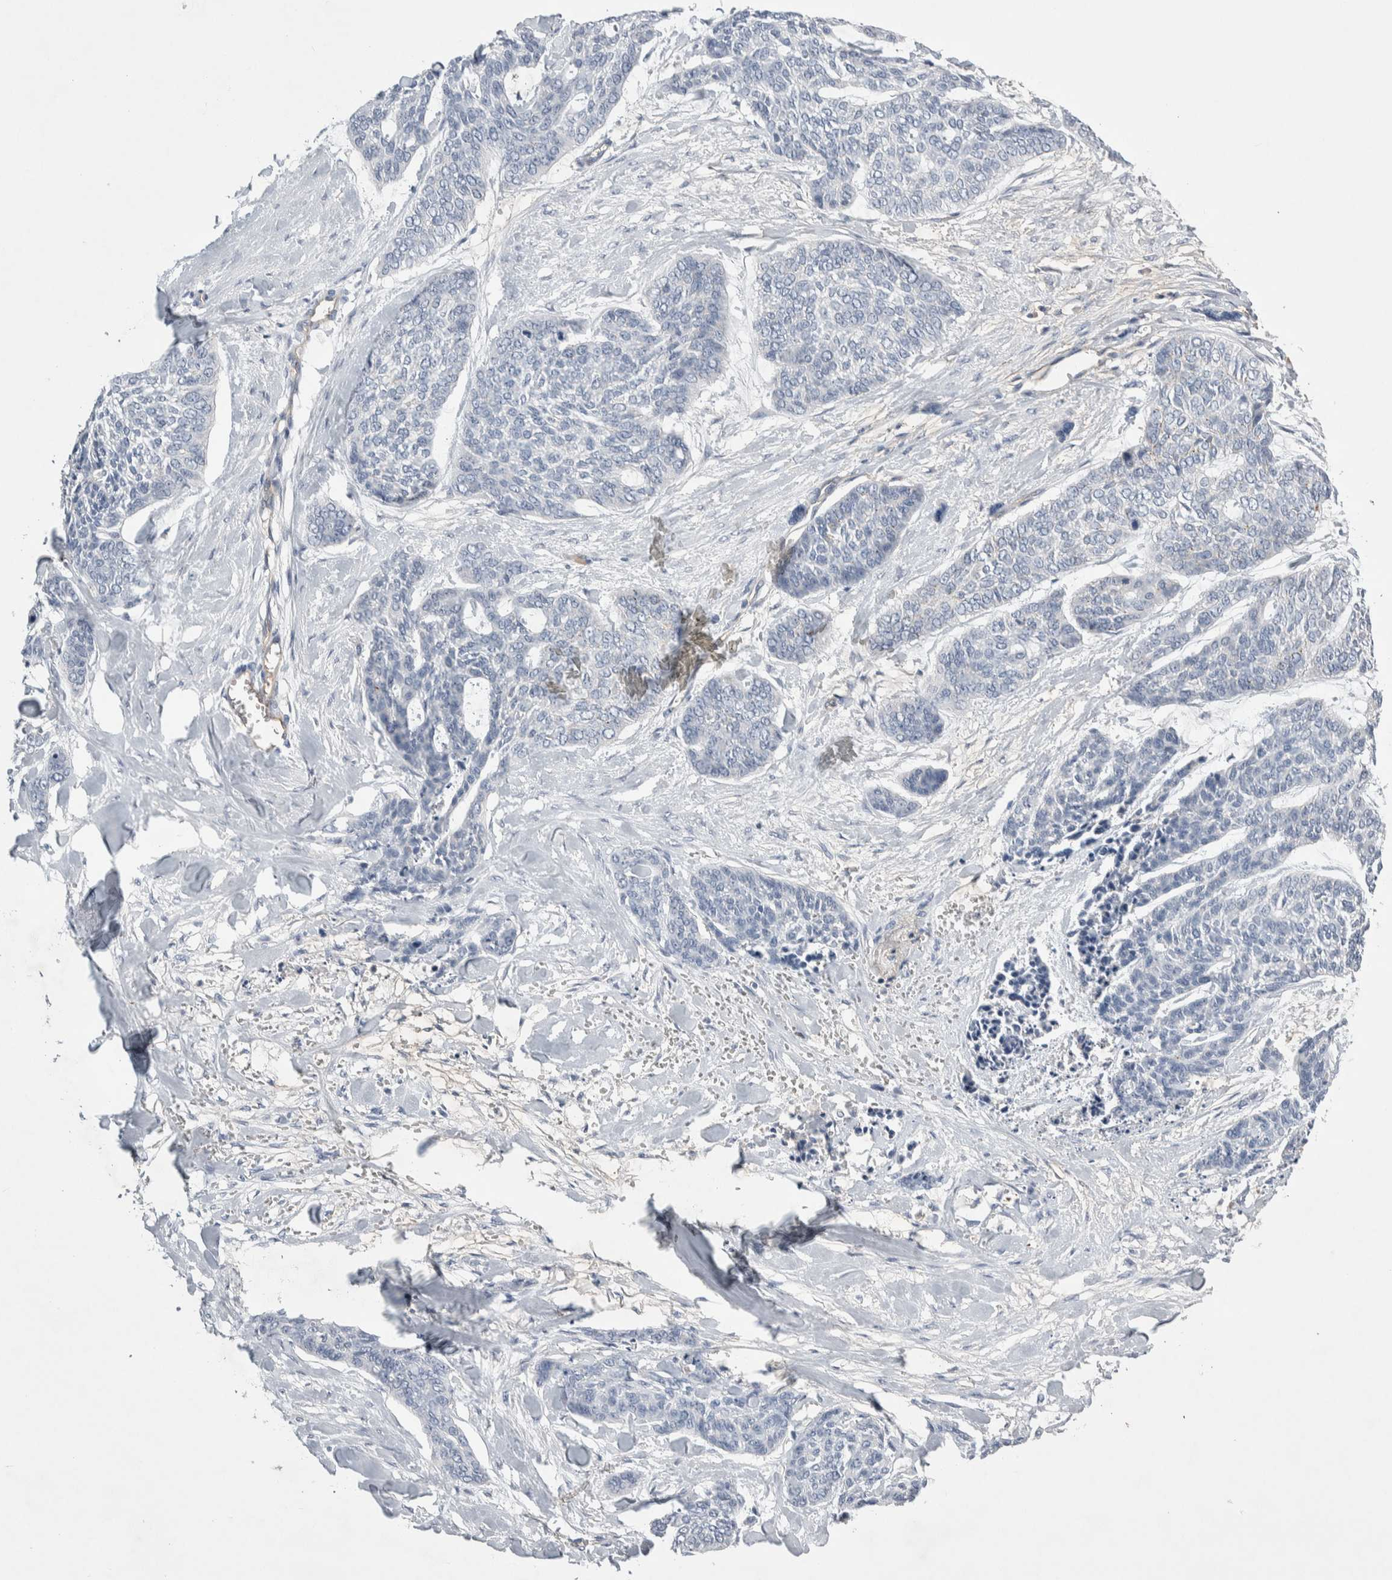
{"staining": {"intensity": "negative", "quantity": "none", "location": "none"}, "tissue": "skin cancer", "cell_type": "Tumor cells", "image_type": "cancer", "snomed": [{"axis": "morphology", "description": "Basal cell carcinoma"}, {"axis": "topography", "description": "Skin"}], "caption": "This is a micrograph of immunohistochemistry staining of skin cancer, which shows no expression in tumor cells. (DAB immunohistochemistry (IHC) with hematoxylin counter stain).", "gene": "CEP131", "patient": {"sex": "female", "age": 64}}